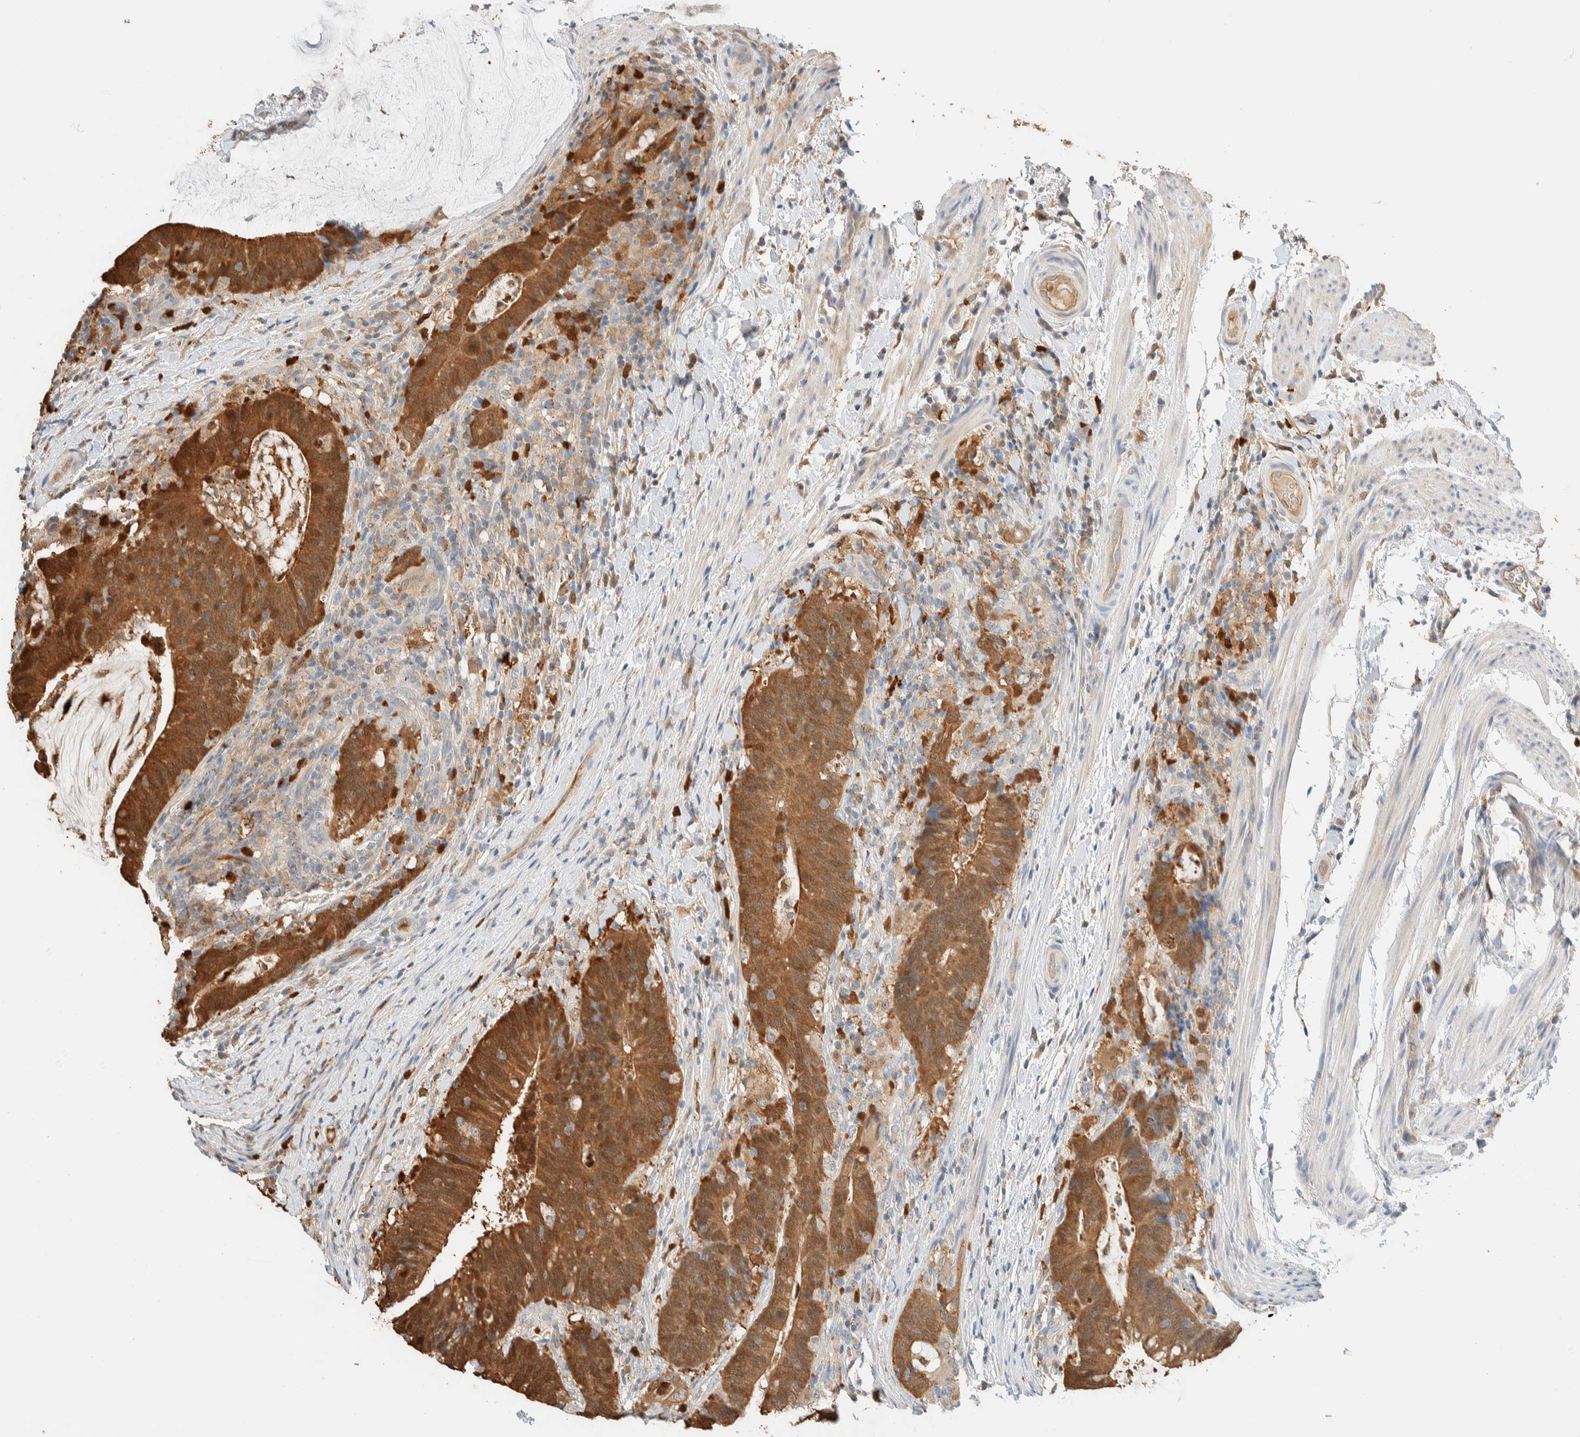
{"staining": {"intensity": "strong", "quantity": ">75%", "location": "cytoplasmic/membranous"}, "tissue": "colorectal cancer", "cell_type": "Tumor cells", "image_type": "cancer", "snomed": [{"axis": "morphology", "description": "Adenocarcinoma, NOS"}, {"axis": "topography", "description": "Colon"}], "caption": "Human adenocarcinoma (colorectal) stained with a brown dye reveals strong cytoplasmic/membranous positive positivity in approximately >75% of tumor cells.", "gene": "SETD4", "patient": {"sex": "female", "age": 66}}